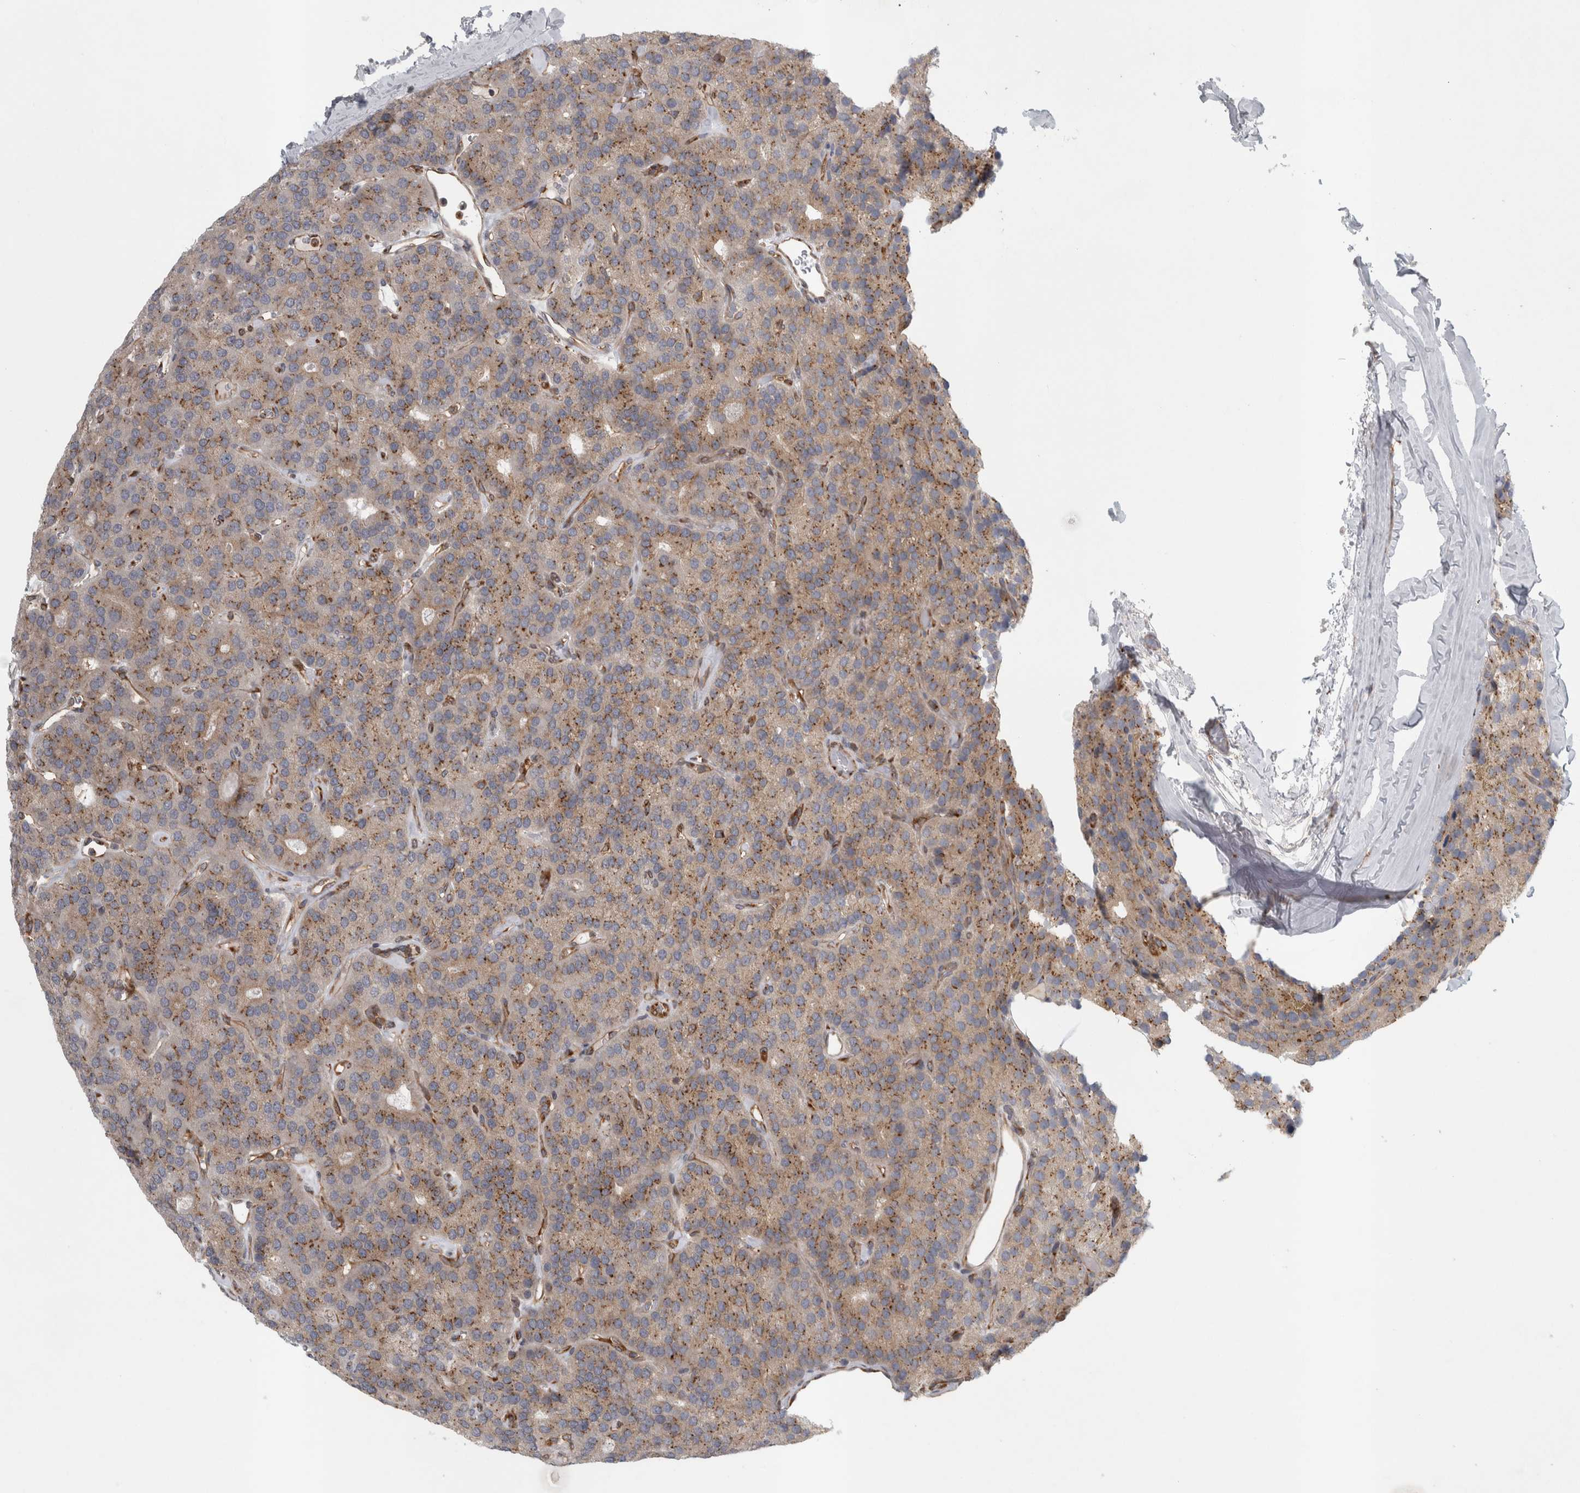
{"staining": {"intensity": "moderate", "quantity": "25%-75%", "location": "cytoplasmic/membranous"}, "tissue": "parathyroid gland", "cell_type": "Glandular cells", "image_type": "normal", "snomed": [{"axis": "morphology", "description": "Normal tissue, NOS"}, {"axis": "morphology", "description": "Adenoma, NOS"}, {"axis": "topography", "description": "Parathyroid gland"}], "caption": "A histopathology image showing moderate cytoplasmic/membranous expression in about 25%-75% of glandular cells in normal parathyroid gland, as visualized by brown immunohistochemical staining.", "gene": "PEX6", "patient": {"sex": "female", "age": 86}}